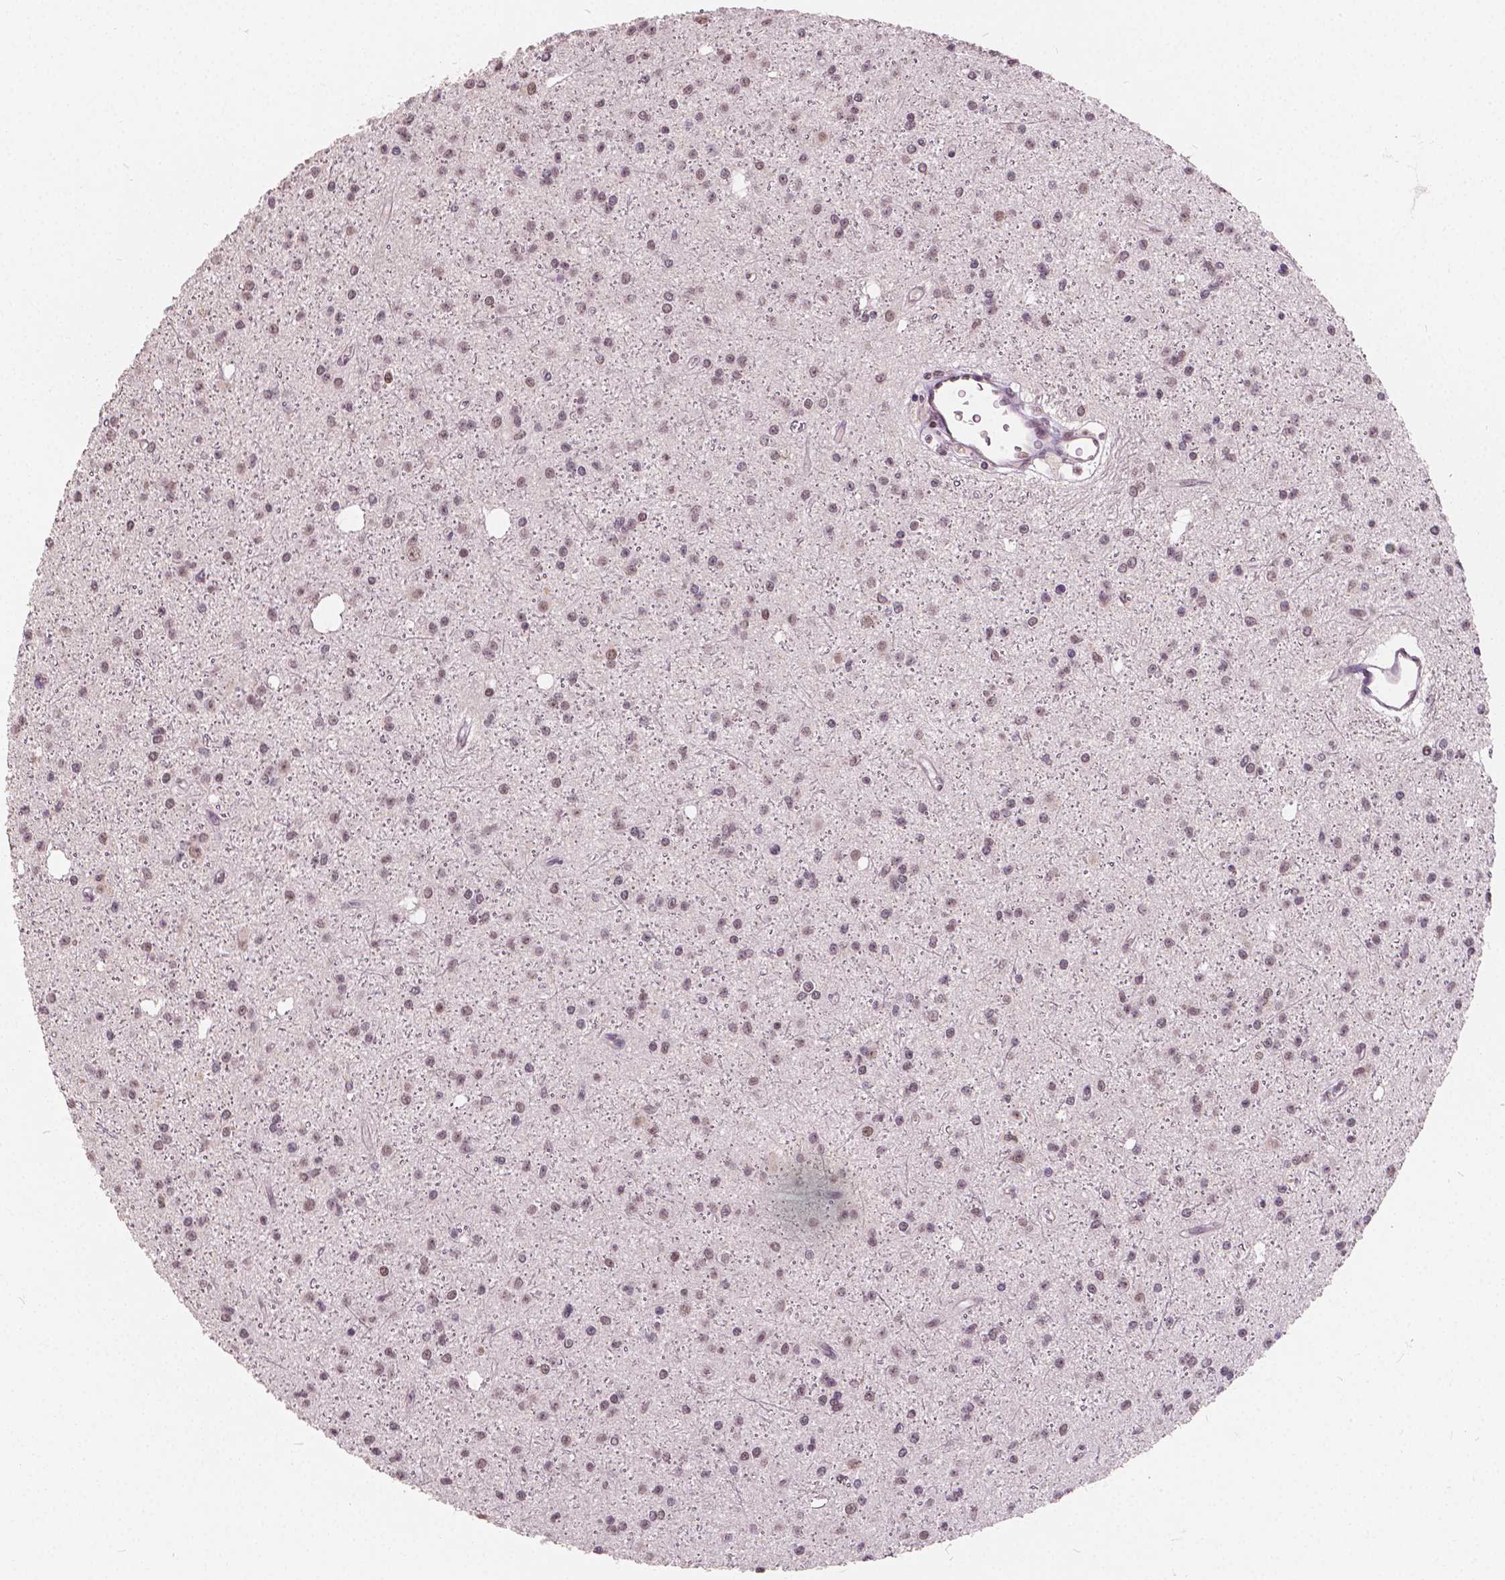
{"staining": {"intensity": "weak", "quantity": ">75%", "location": "nuclear"}, "tissue": "glioma", "cell_type": "Tumor cells", "image_type": "cancer", "snomed": [{"axis": "morphology", "description": "Glioma, malignant, Low grade"}, {"axis": "topography", "description": "Brain"}], "caption": "Malignant glioma (low-grade) stained with DAB (3,3'-diaminobenzidine) immunohistochemistry (IHC) exhibits low levels of weak nuclear staining in about >75% of tumor cells.", "gene": "HOXA10", "patient": {"sex": "male", "age": 27}}